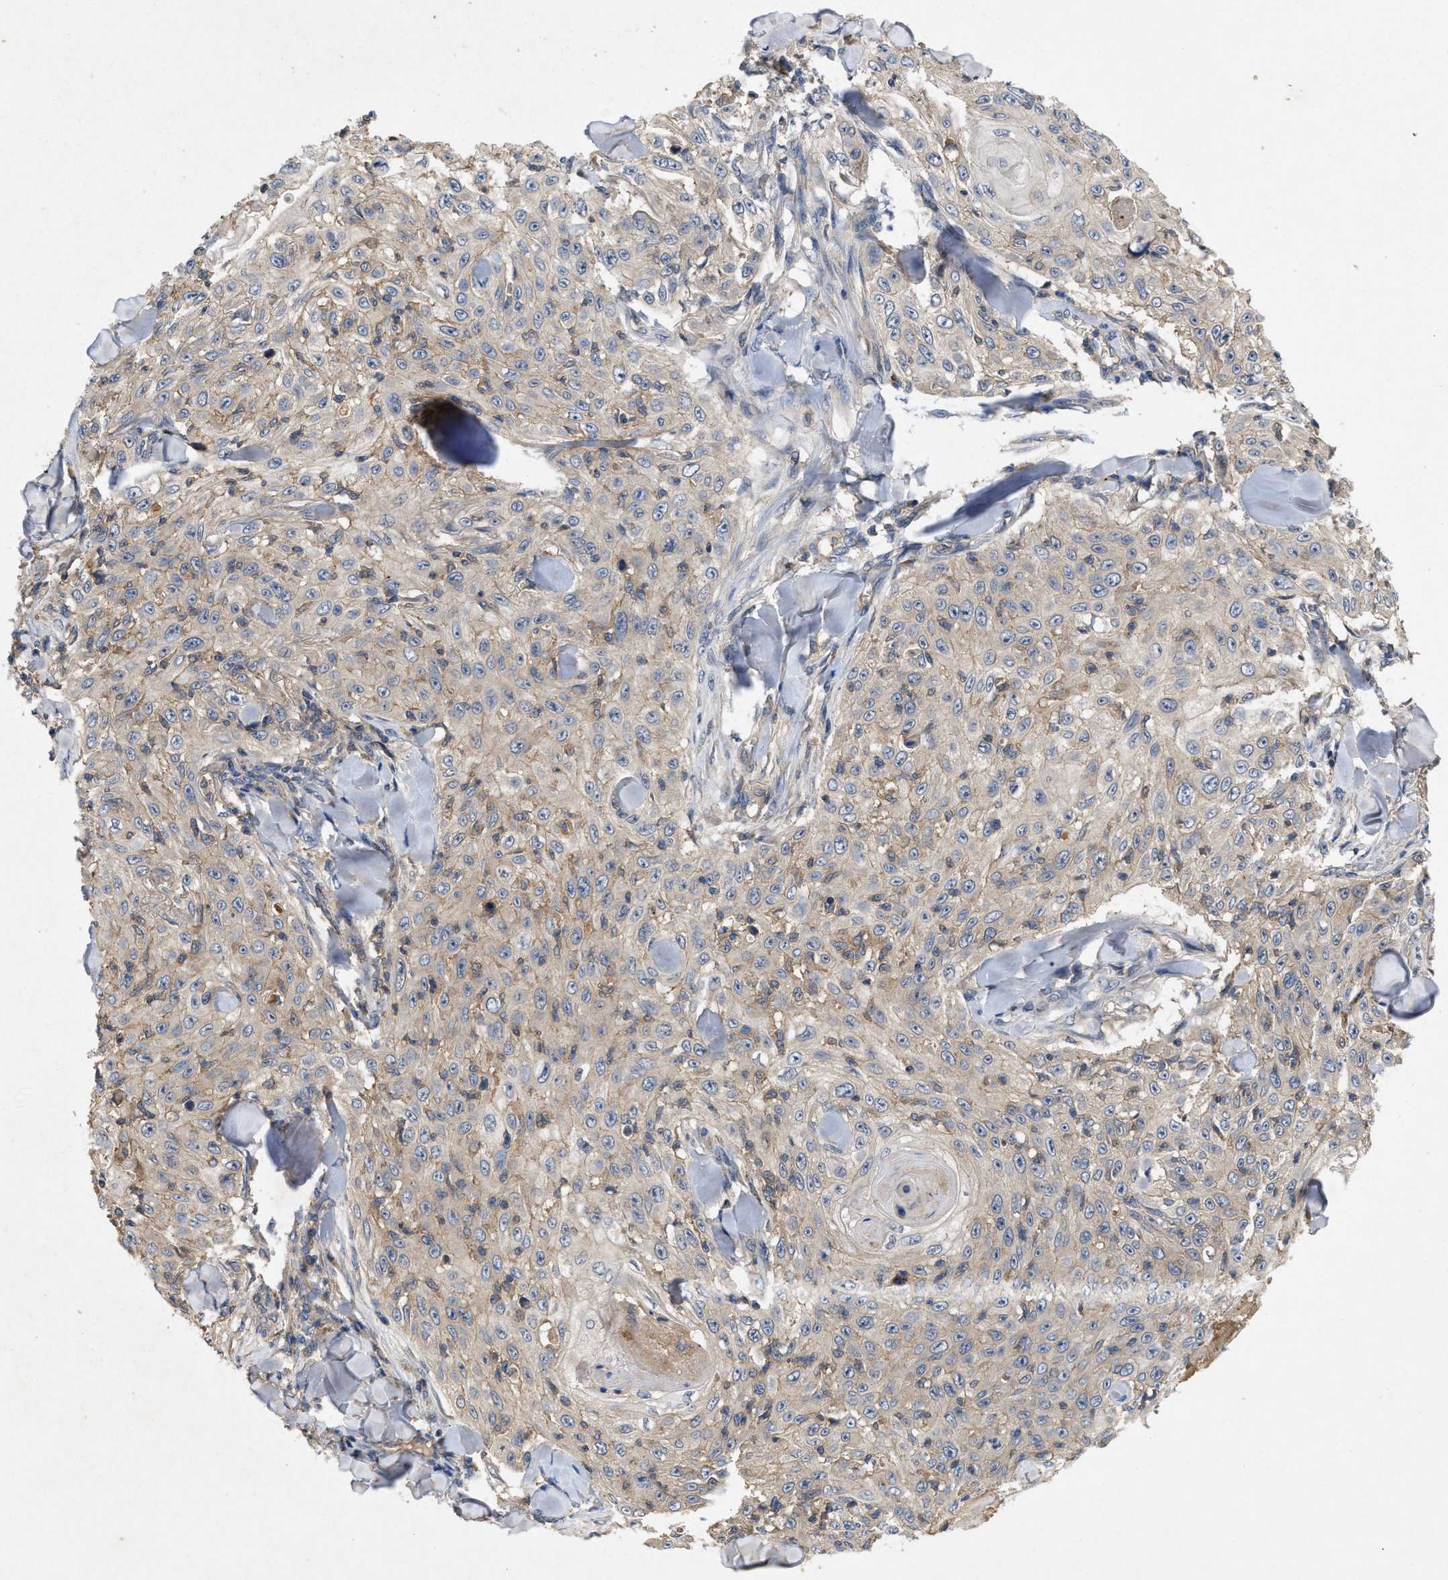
{"staining": {"intensity": "weak", "quantity": "<25%", "location": "cytoplasmic/membranous"}, "tissue": "skin cancer", "cell_type": "Tumor cells", "image_type": "cancer", "snomed": [{"axis": "morphology", "description": "Squamous cell carcinoma, NOS"}, {"axis": "topography", "description": "Skin"}], "caption": "There is no significant expression in tumor cells of skin cancer.", "gene": "LPAR2", "patient": {"sex": "male", "age": 86}}